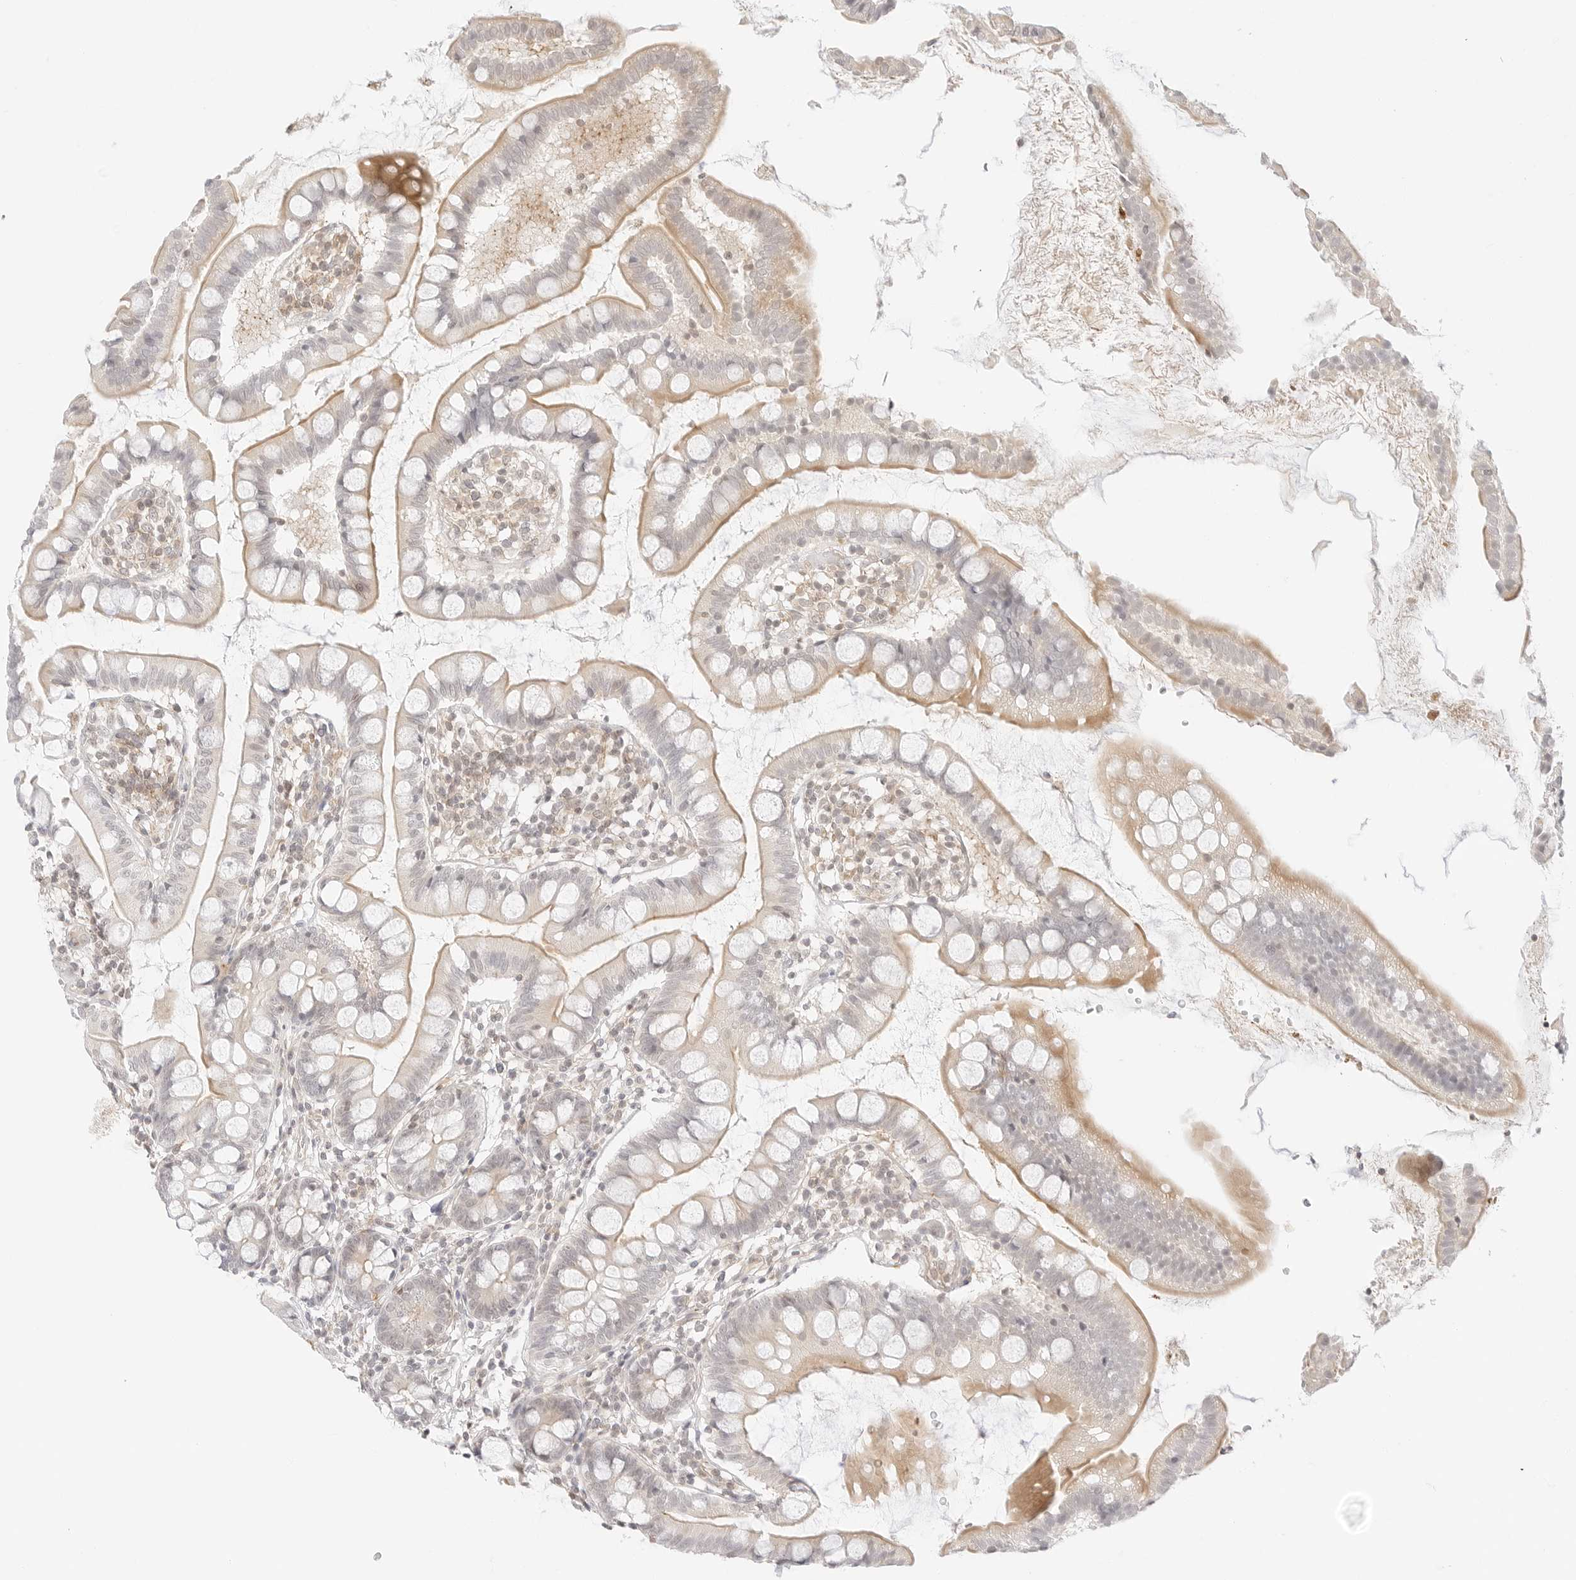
{"staining": {"intensity": "moderate", "quantity": "<25%", "location": "cytoplasmic/membranous"}, "tissue": "small intestine", "cell_type": "Glandular cells", "image_type": "normal", "snomed": [{"axis": "morphology", "description": "Normal tissue, NOS"}, {"axis": "topography", "description": "Small intestine"}], "caption": "Small intestine stained for a protein (brown) exhibits moderate cytoplasmic/membranous positive expression in approximately <25% of glandular cells.", "gene": "GNAS", "patient": {"sex": "female", "age": 84}}